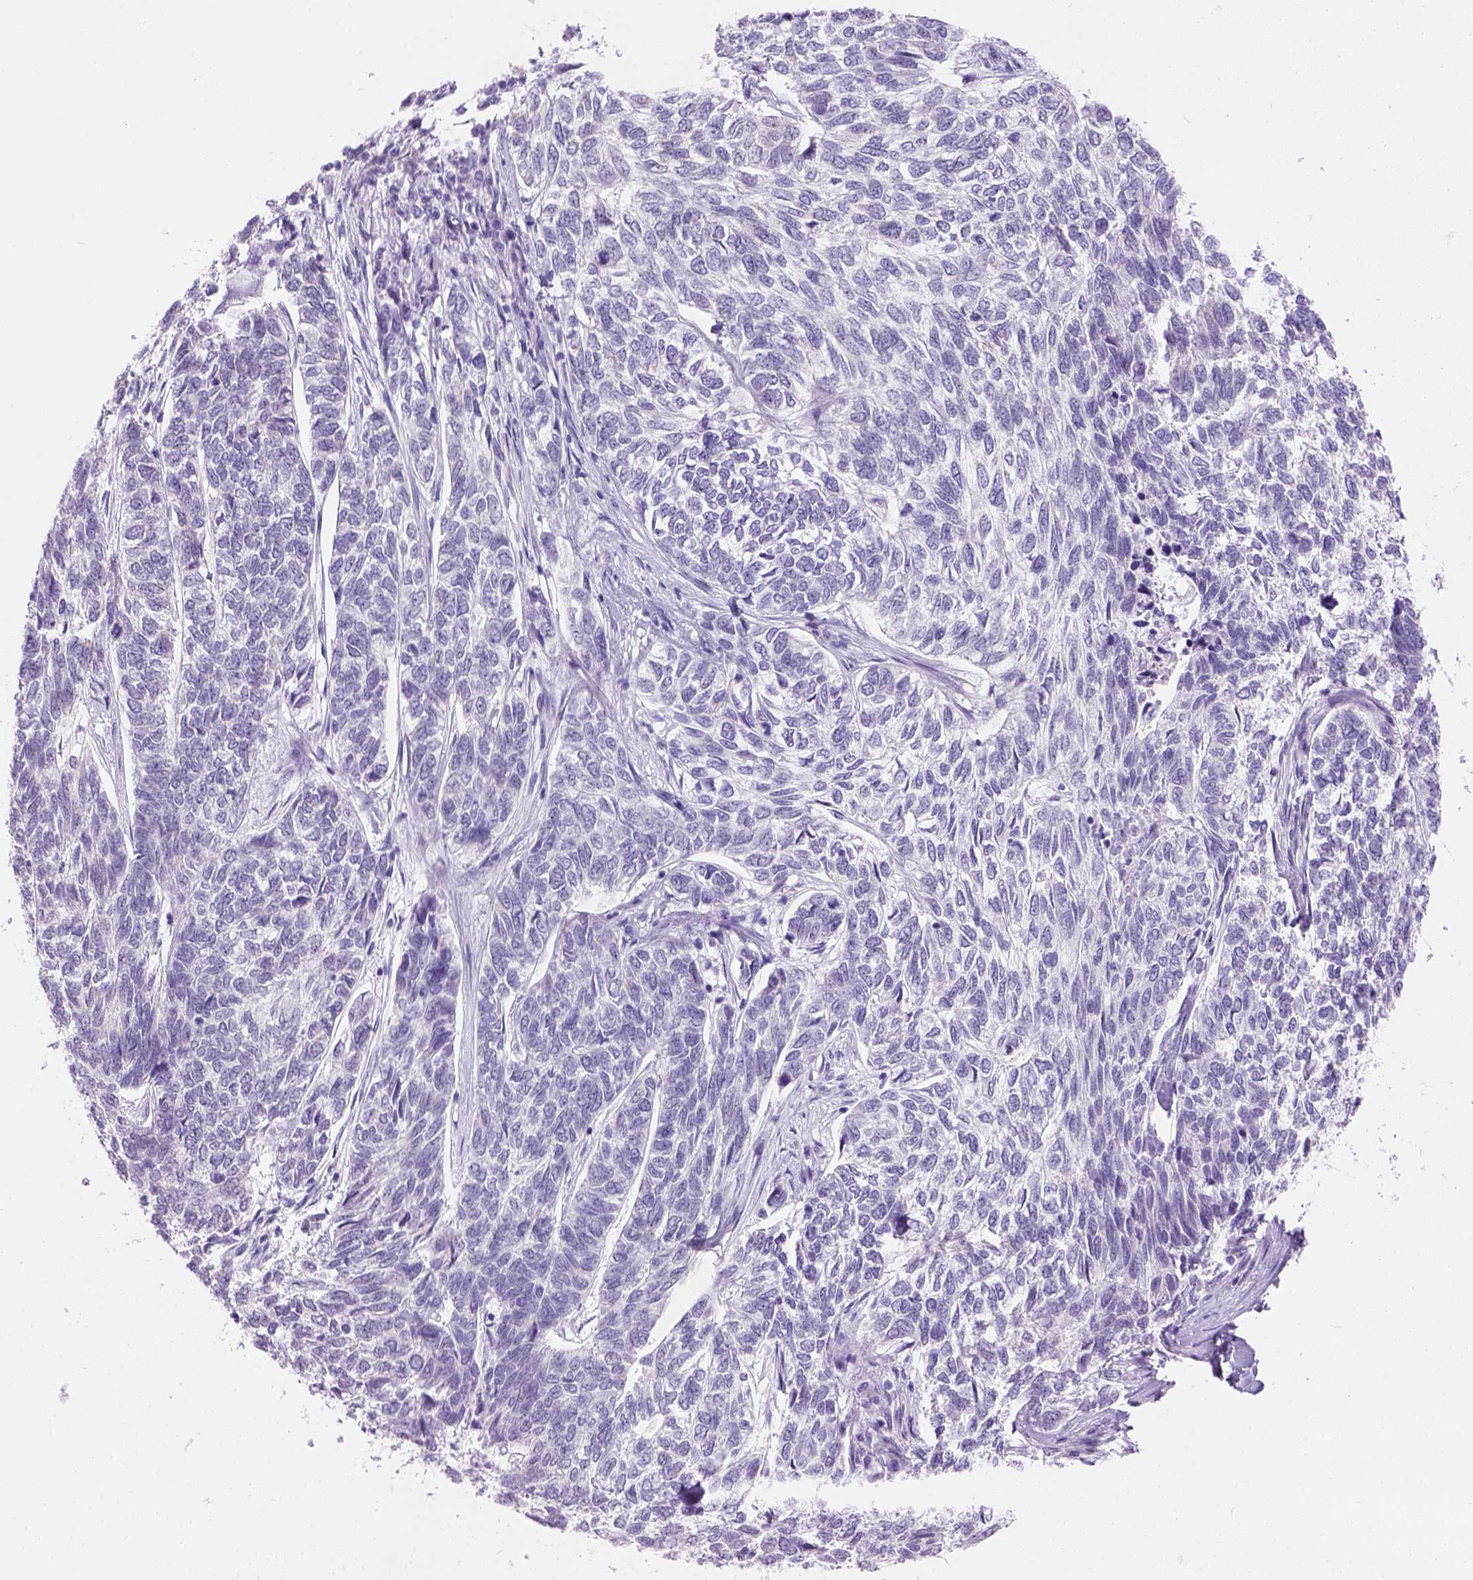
{"staining": {"intensity": "negative", "quantity": "none", "location": "none"}, "tissue": "skin cancer", "cell_type": "Tumor cells", "image_type": "cancer", "snomed": [{"axis": "morphology", "description": "Basal cell carcinoma"}, {"axis": "topography", "description": "Skin"}], "caption": "The photomicrograph demonstrates no significant expression in tumor cells of basal cell carcinoma (skin).", "gene": "PHF7", "patient": {"sex": "female", "age": 65}}